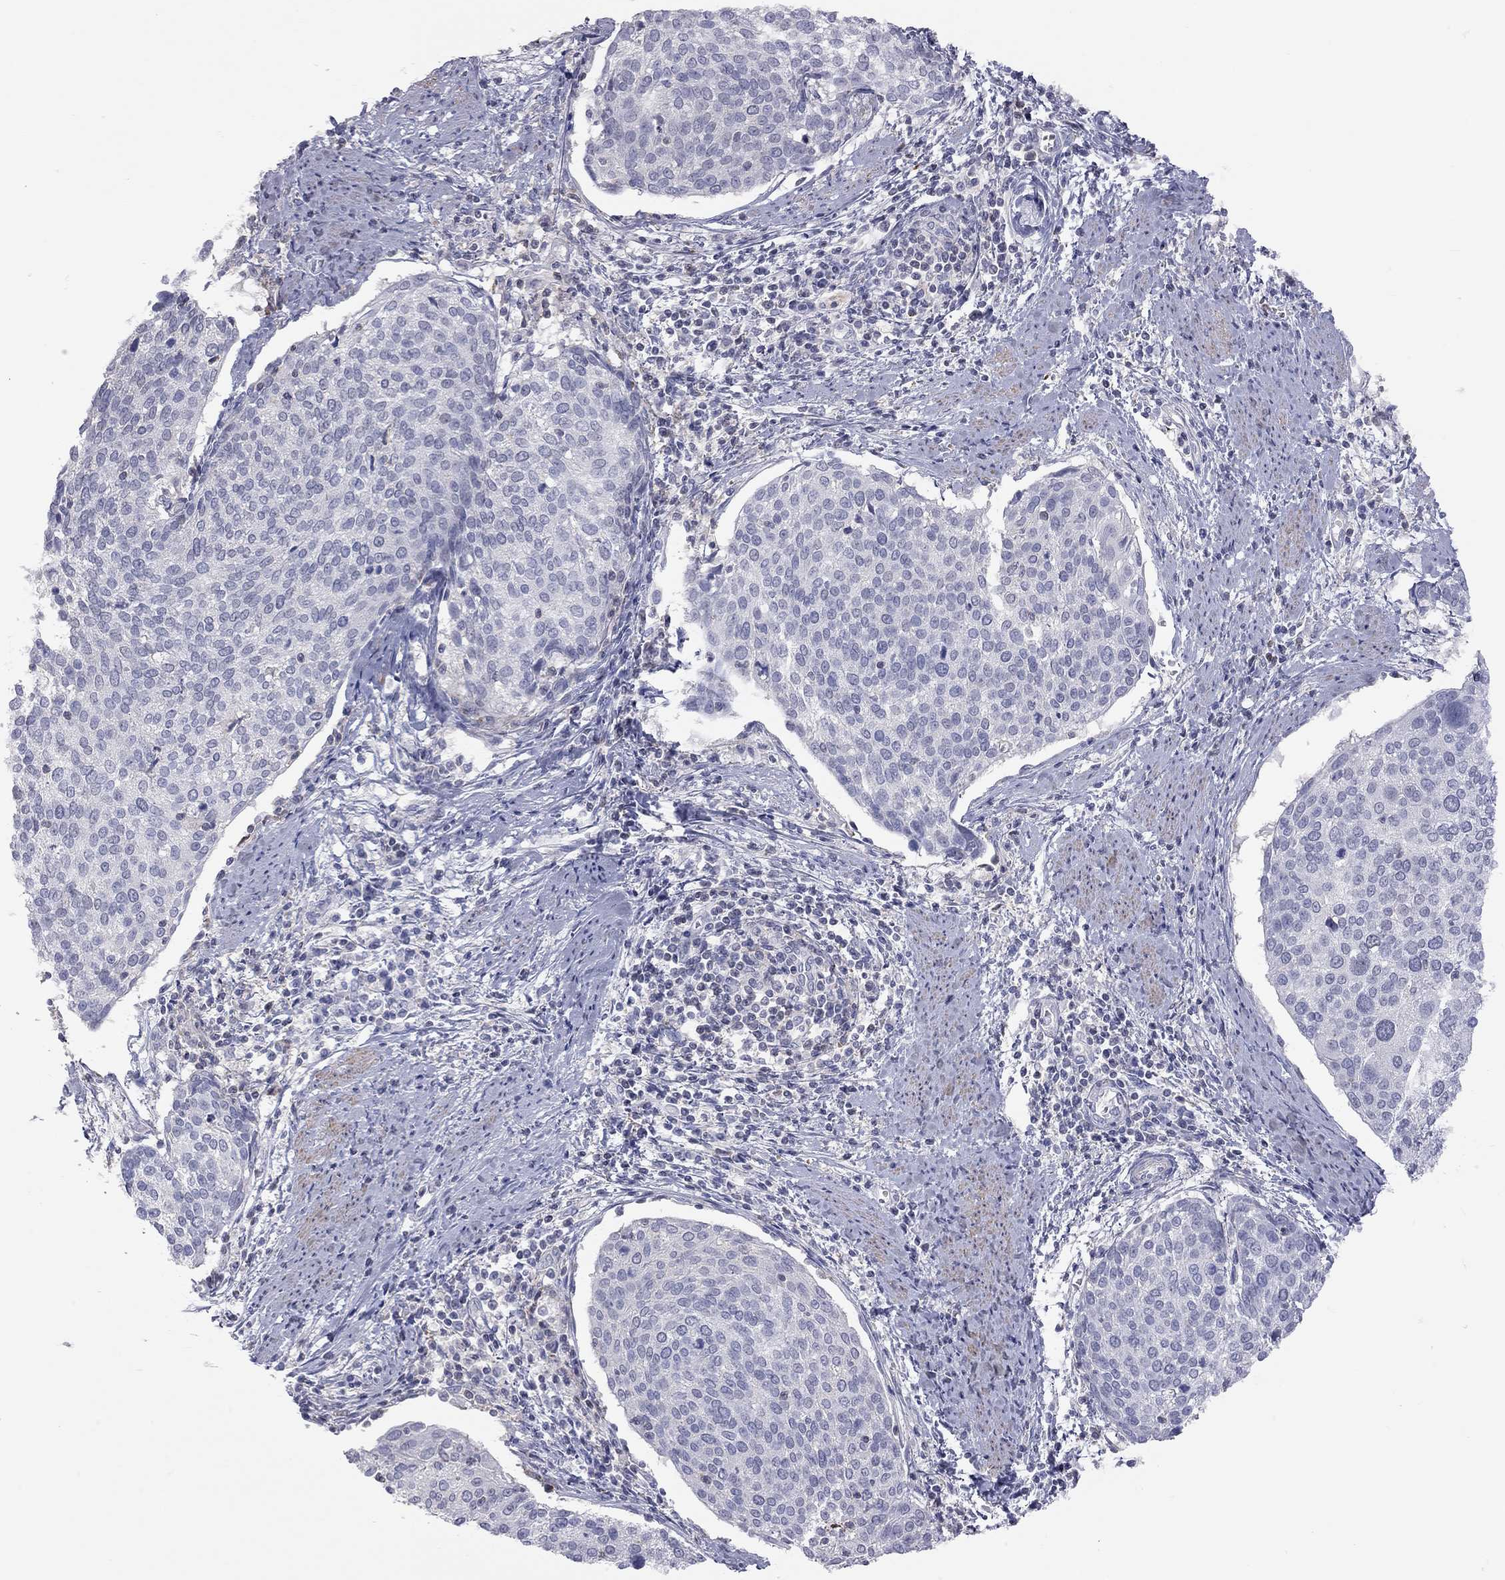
{"staining": {"intensity": "negative", "quantity": "none", "location": "none"}, "tissue": "cervical cancer", "cell_type": "Tumor cells", "image_type": "cancer", "snomed": [{"axis": "morphology", "description": "Squamous cell carcinoma, NOS"}, {"axis": "topography", "description": "Cervix"}], "caption": "DAB immunohistochemical staining of human cervical squamous cell carcinoma shows no significant staining in tumor cells.", "gene": "ADCYAP1", "patient": {"sex": "female", "age": 39}}